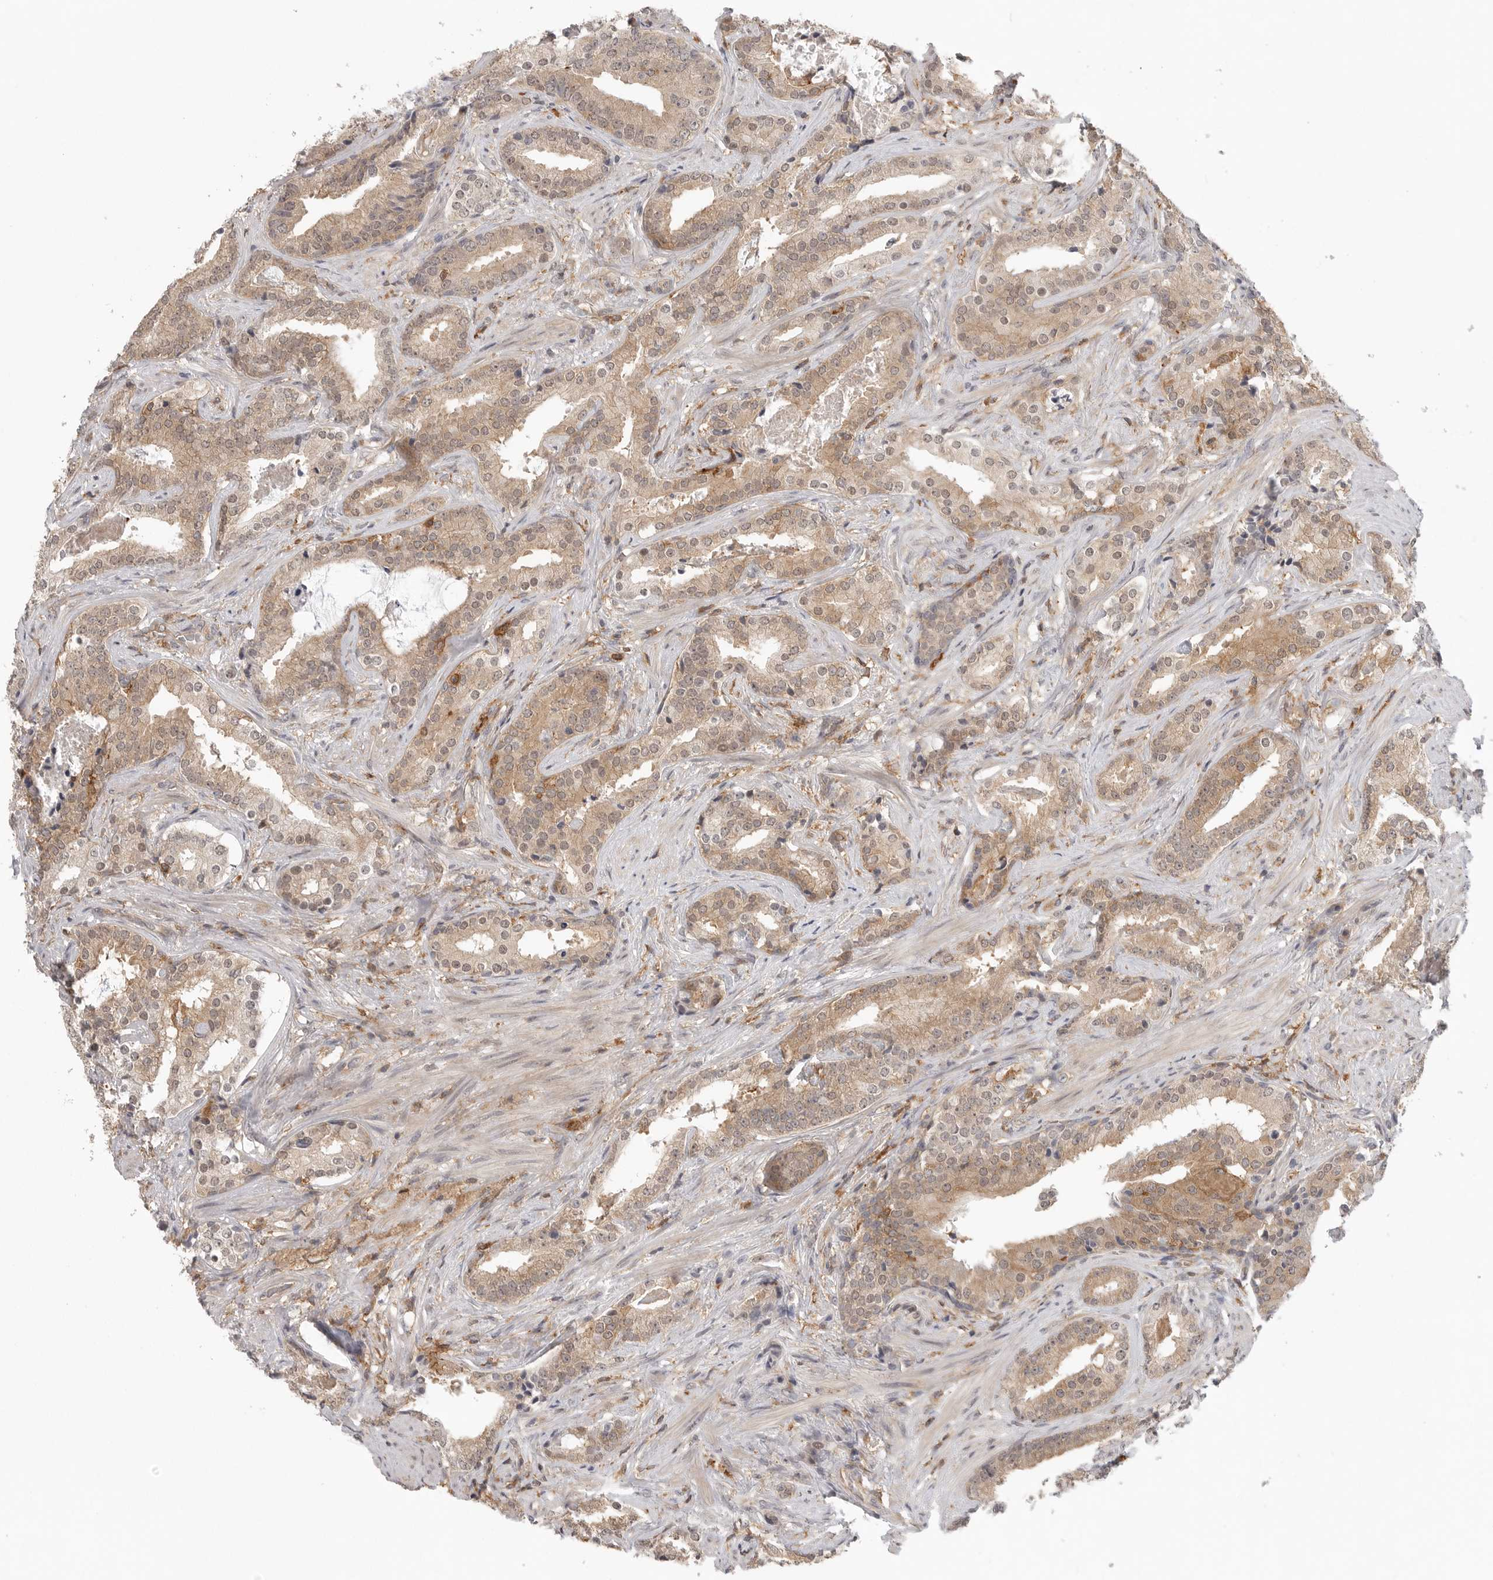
{"staining": {"intensity": "weak", "quantity": ">75%", "location": "cytoplasmic/membranous"}, "tissue": "prostate cancer", "cell_type": "Tumor cells", "image_type": "cancer", "snomed": [{"axis": "morphology", "description": "Adenocarcinoma, Low grade"}, {"axis": "topography", "description": "Prostate"}], "caption": "Protein staining displays weak cytoplasmic/membranous expression in about >75% of tumor cells in low-grade adenocarcinoma (prostate). (Stains: DAB (3,3'-diaminobenzidine) in brown, nuclei in blue, Microscopy: brightfield microscopy at high magnification).", "gene": "DBNL", "patient": {"sex": "male", "age": 67}}